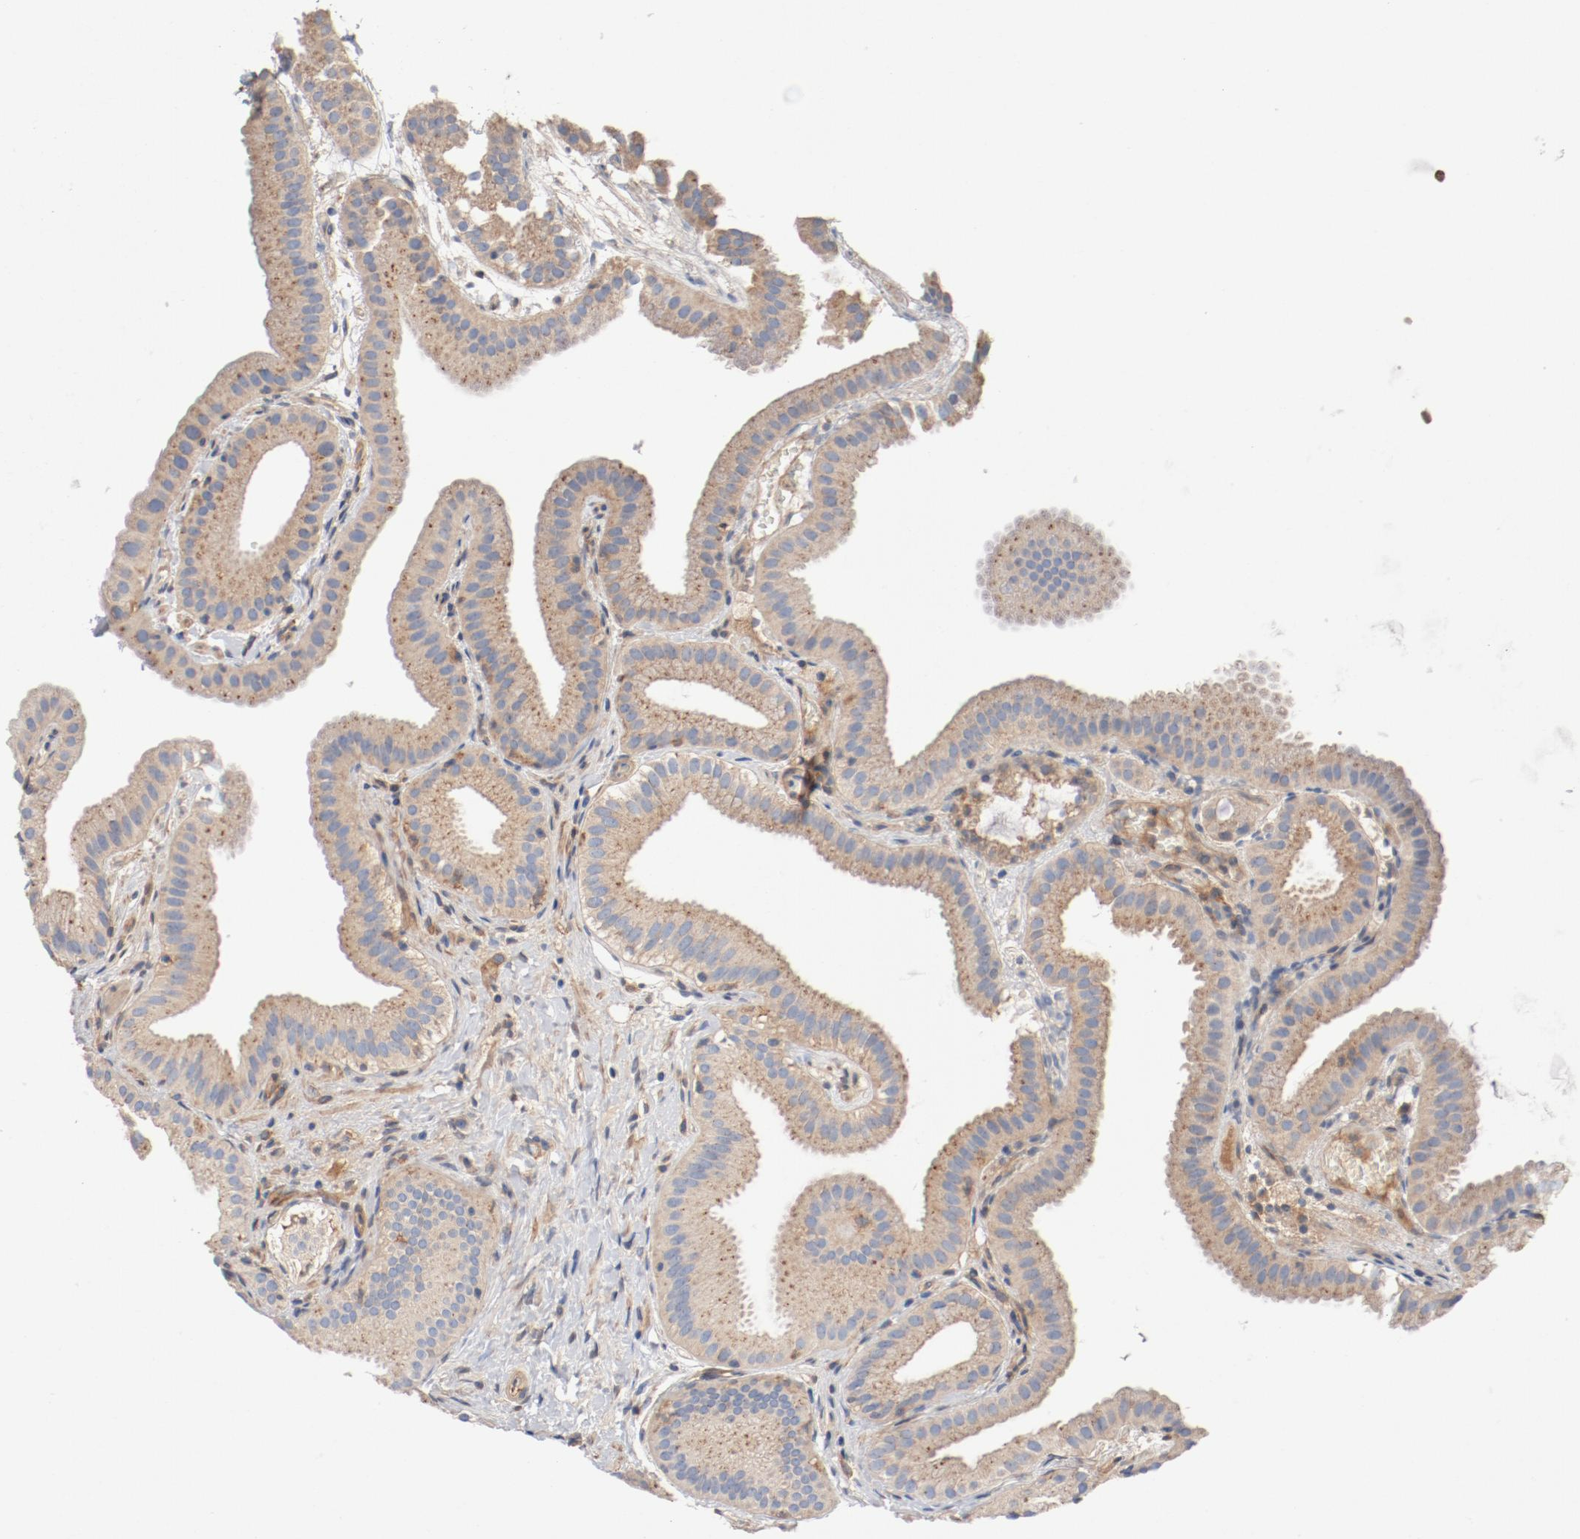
{"staining": {"intensity": "moderate", "quantity": ">75%", "location": "cytoplasmic/membranous"}, "tissue": "gallbladder", "cell_type": "Glandular cells", "image_type": "normal", "snomed": [{"axis": "morphology", "description": "Normal tissue, NOS"}, {"axis": "topography", "description": "Gallbladder"}], "caption": "Brown immunohistochemical staining in benign gallbladder shows moderate cytoplasmic/membranous positivity in about >75% of glandular cells.", "gene": "ILK", "patient": {"sex": "female", "age": 63}}